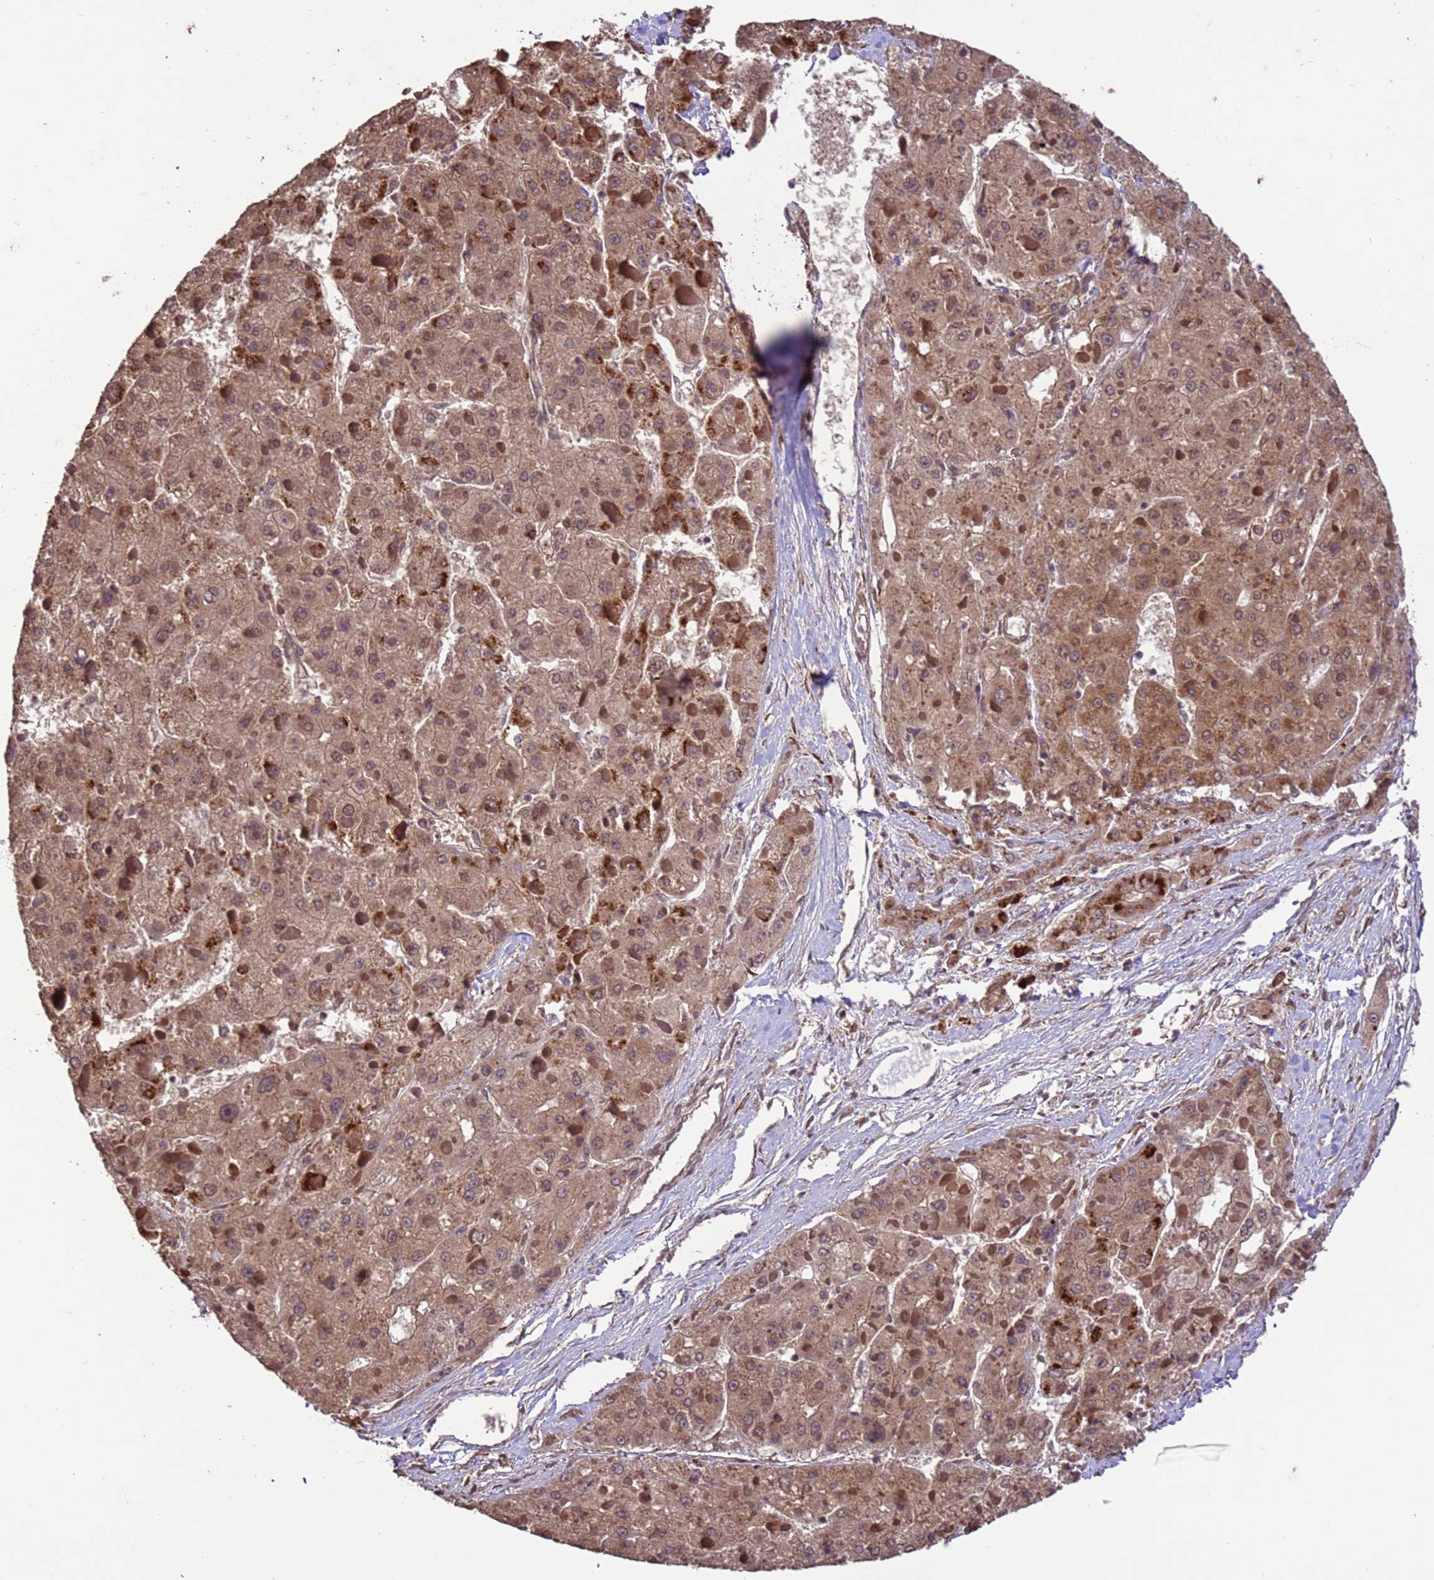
{"staining": {"intensity": "moderate", "quantity": ">75%", "location": "cytoplasmic/membranous,nuclear"}, "tissue": "liver cancer", "cell_type": "Tumor cells", "image_type": "cancer", "snomed": [{"axis": "morphology", "description": "Carcinoma, Hepatocellular, NOS"}, {"axis": "topography", "description": "Liver"}], "caption": "Human liver cancer stained with a brown dye demonstrates moderate cytoplasmic/membranous and nuclear positive staining in approximately >75% of tumor cells.", "gene": "VSTM4", "patient": {"sex": "female", "age": 73}}